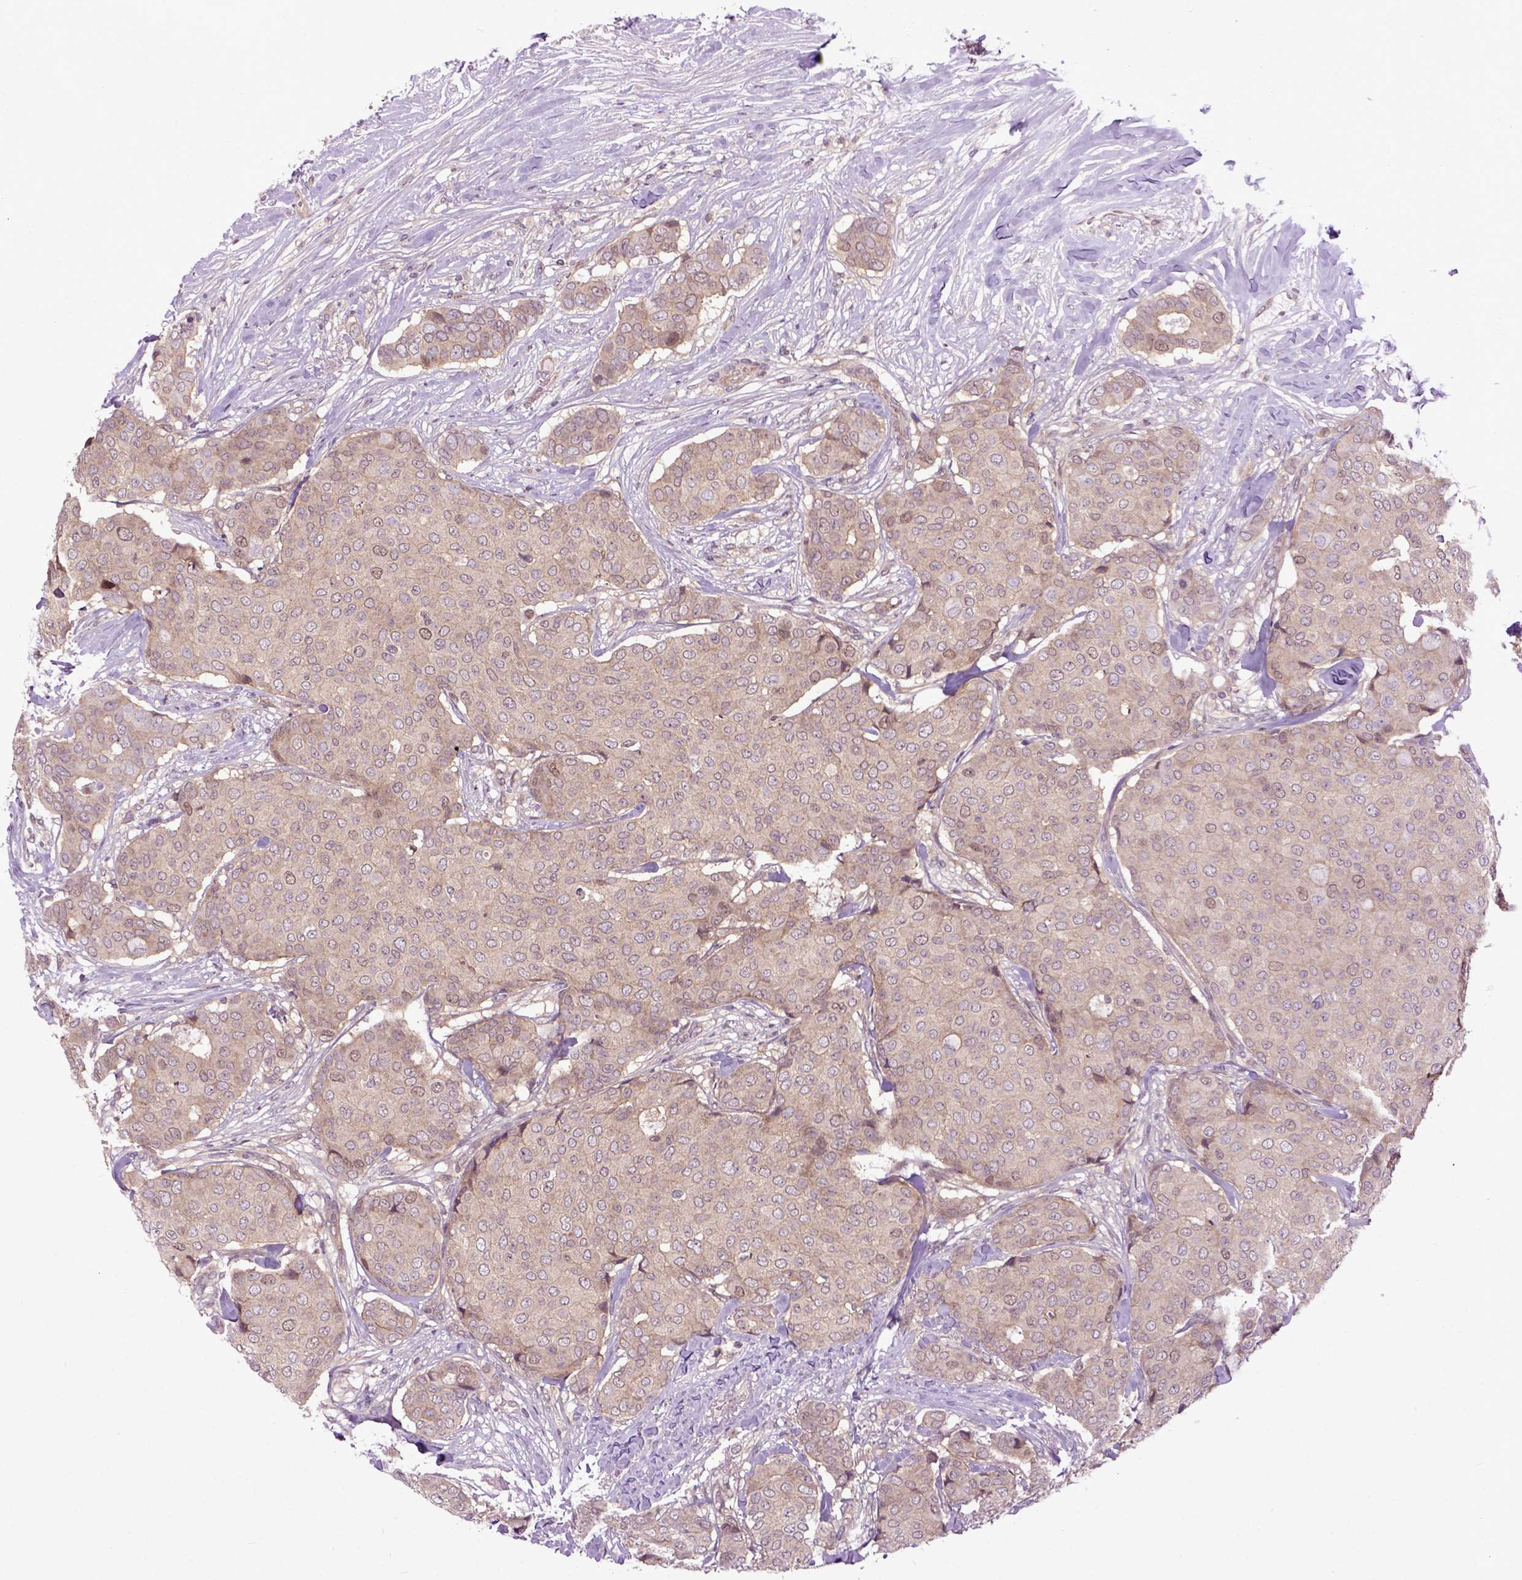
{"staining": {"intensity": "weak", "quantity": "25%-75%", "location": "cytoplasmic/membranous"}, "tissue": "breast cancer", "cell_type": "Tumor cells", "image_type": "cancer", "snomed": [{"axis": "morphology", "description": "Duct carcinoma"}, {"axis": "topography", "description": "Breast"}], "caption": "Immunohistochemical staining of human breast cancer (invasive ductal carcinoma) exhibits weak cytoplasmic/membranous protein staining in about 25%-75% of tumor cells. (DAB (3,3'-diaminobenzidine) IHC, brown staining for protein, blue staining for nuclei).", "gene": "WDR48", "patient": {"sex": "female", "age": 75}}